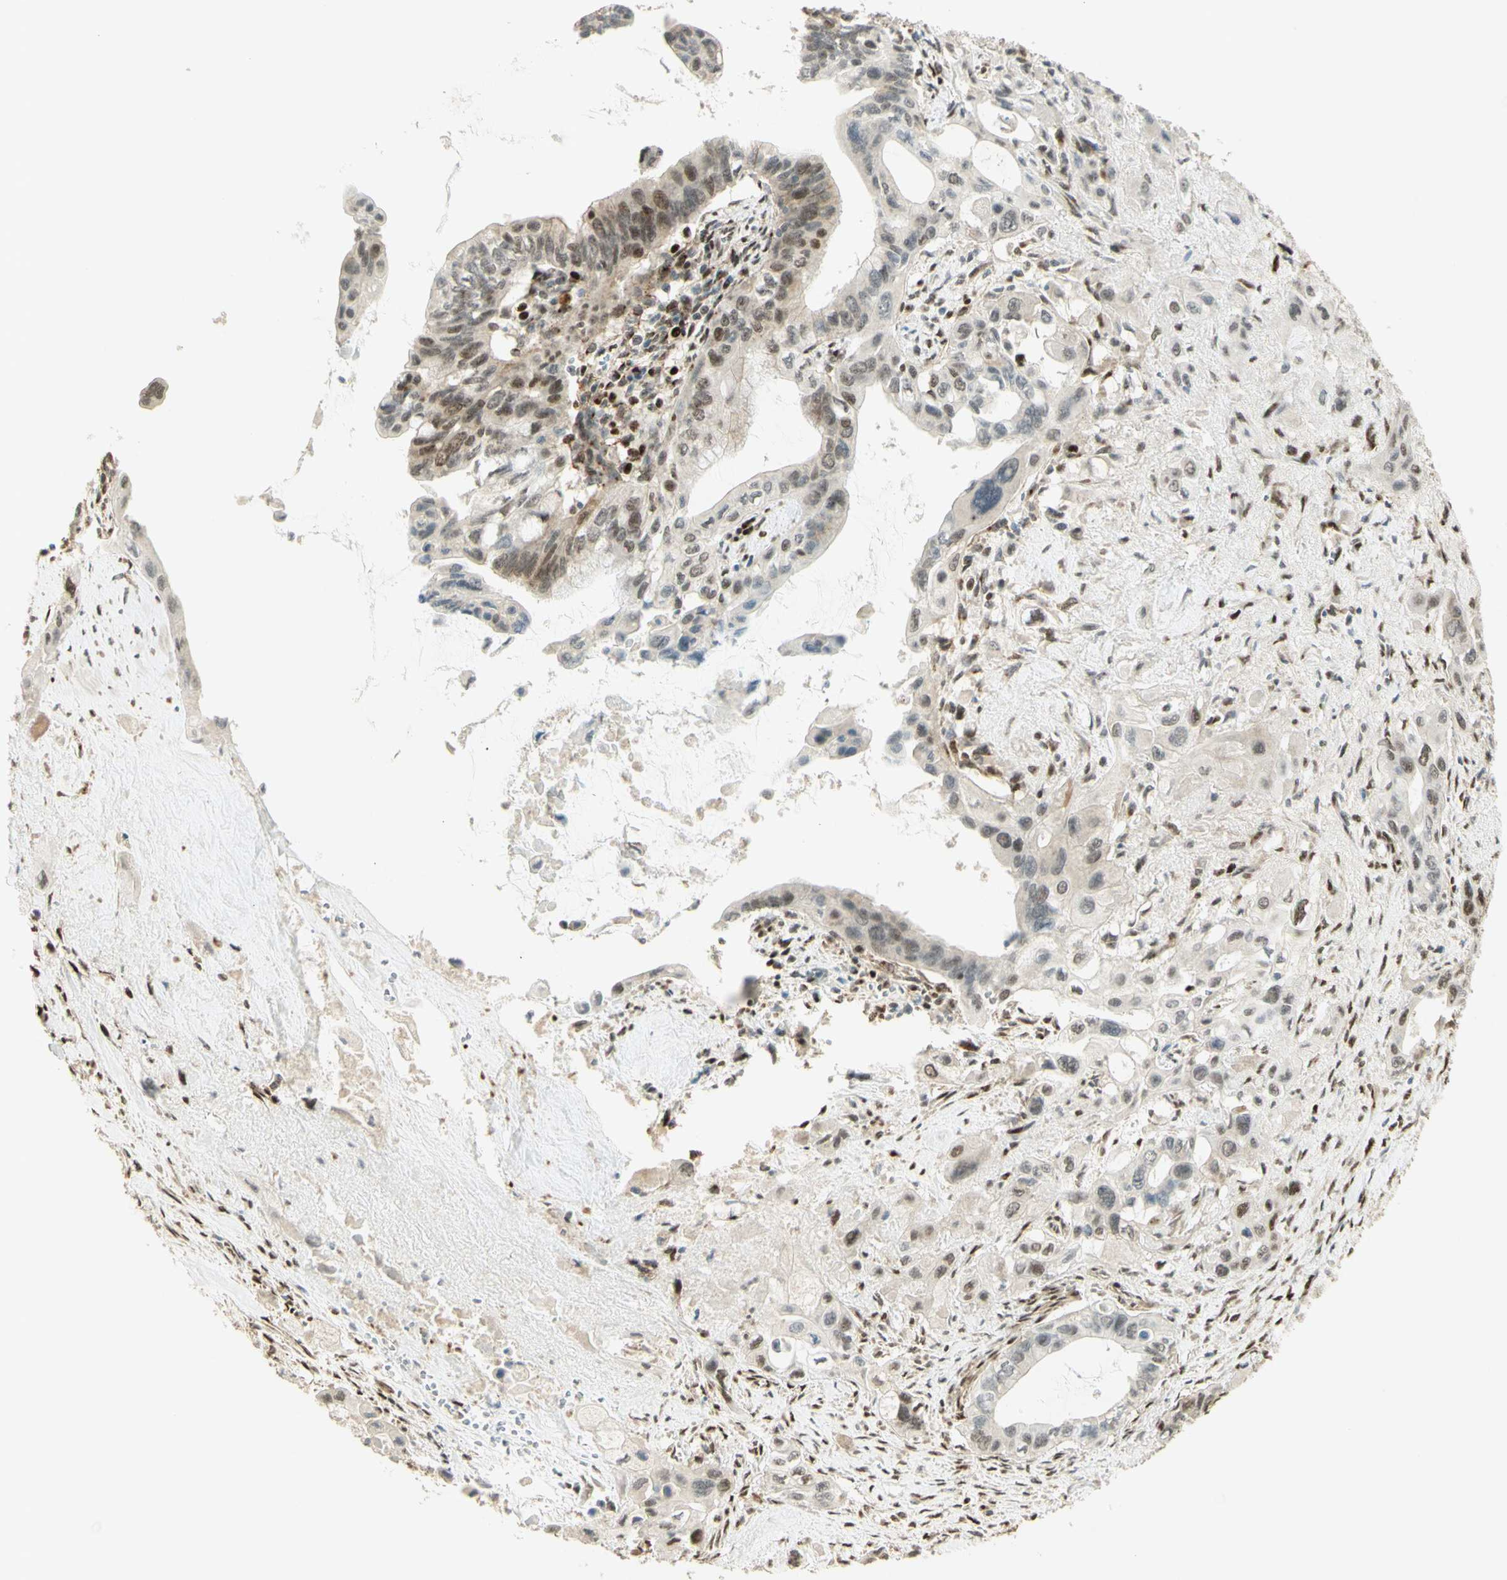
{"staining": {"intensity": "moderate", "quantity": "25%-75%", "location": "nuclear"}, "tissue": "pancreatic cancer", "cell_type": "Tumor cells", "image_type": "cancer", "snomed": [{"axis": "morphology", "description": "Adenocarcinoma, NOS"}, {"axis": "topography", "description": "Pancreas"}], "caption": "Brown immunohistochemical staining in human pancreatic adenocarcinoma reveals moderate nuclear expression in approximately 25%-75% of tumor cells.", "gene": "FOXP1", "patient": {"sex": "male", "age": 73}}